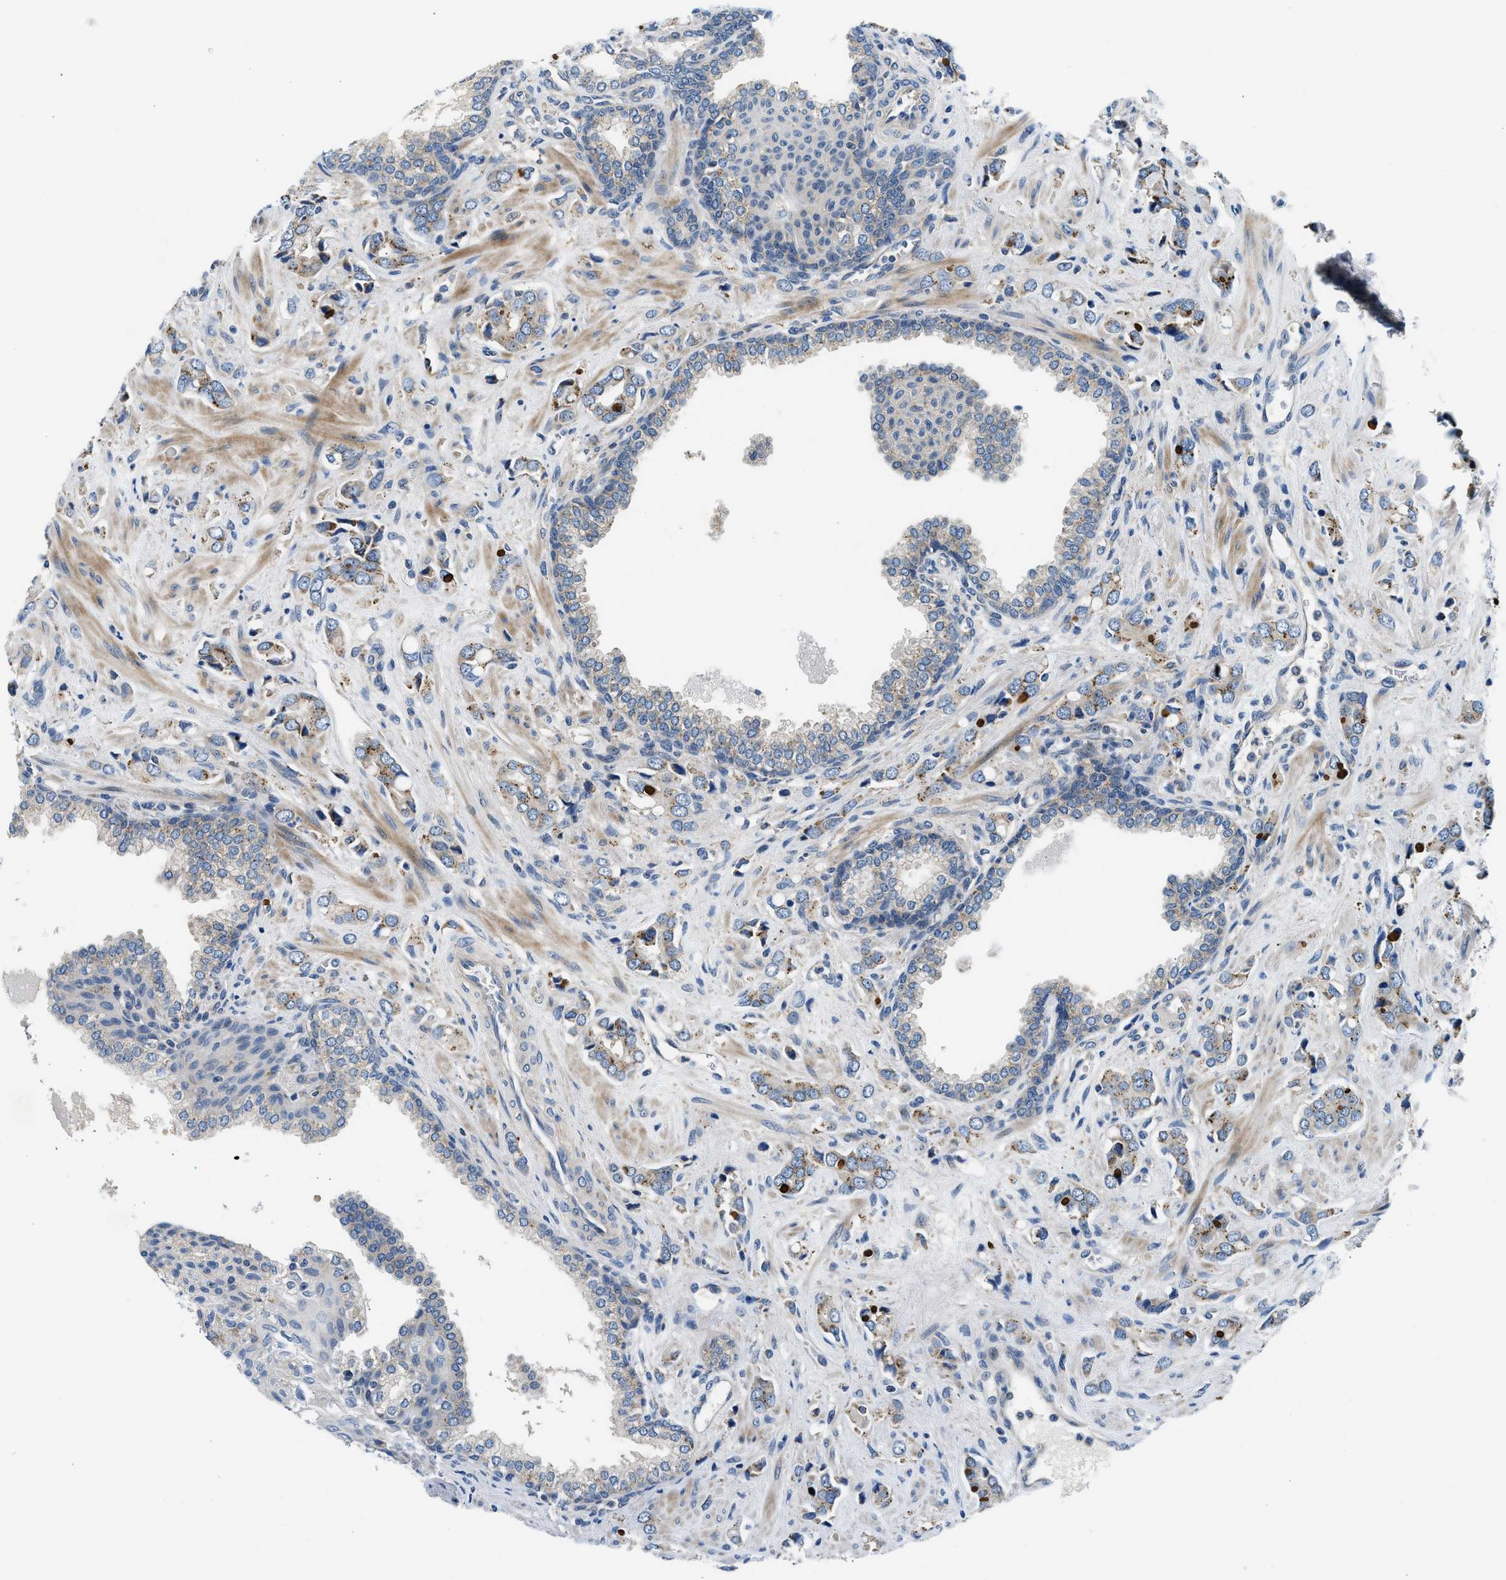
{"staining": {"intensity": "moderate", "quantity": ">75%", "location": "cytoplasmic/membranous"}, "tissue": "prostate cancer", "cell_type": "Tumor cells", "image_type": "cancer", "snomed": [{"axis": "morphology", "description": "Adenocarcinoma, High grade"}, {"axis": "topography", "description": "Prostate"}], "caption": "Immunohistochemistry (DAB (3,3'-diaminobenzidine)) staining of human prostate cancer exhibits moderate cytoplasmic/membranous protein staining in about >75% of tumor cells.", "gene": "LPIN2", "patient": {"sex": "male", "age": 52}}